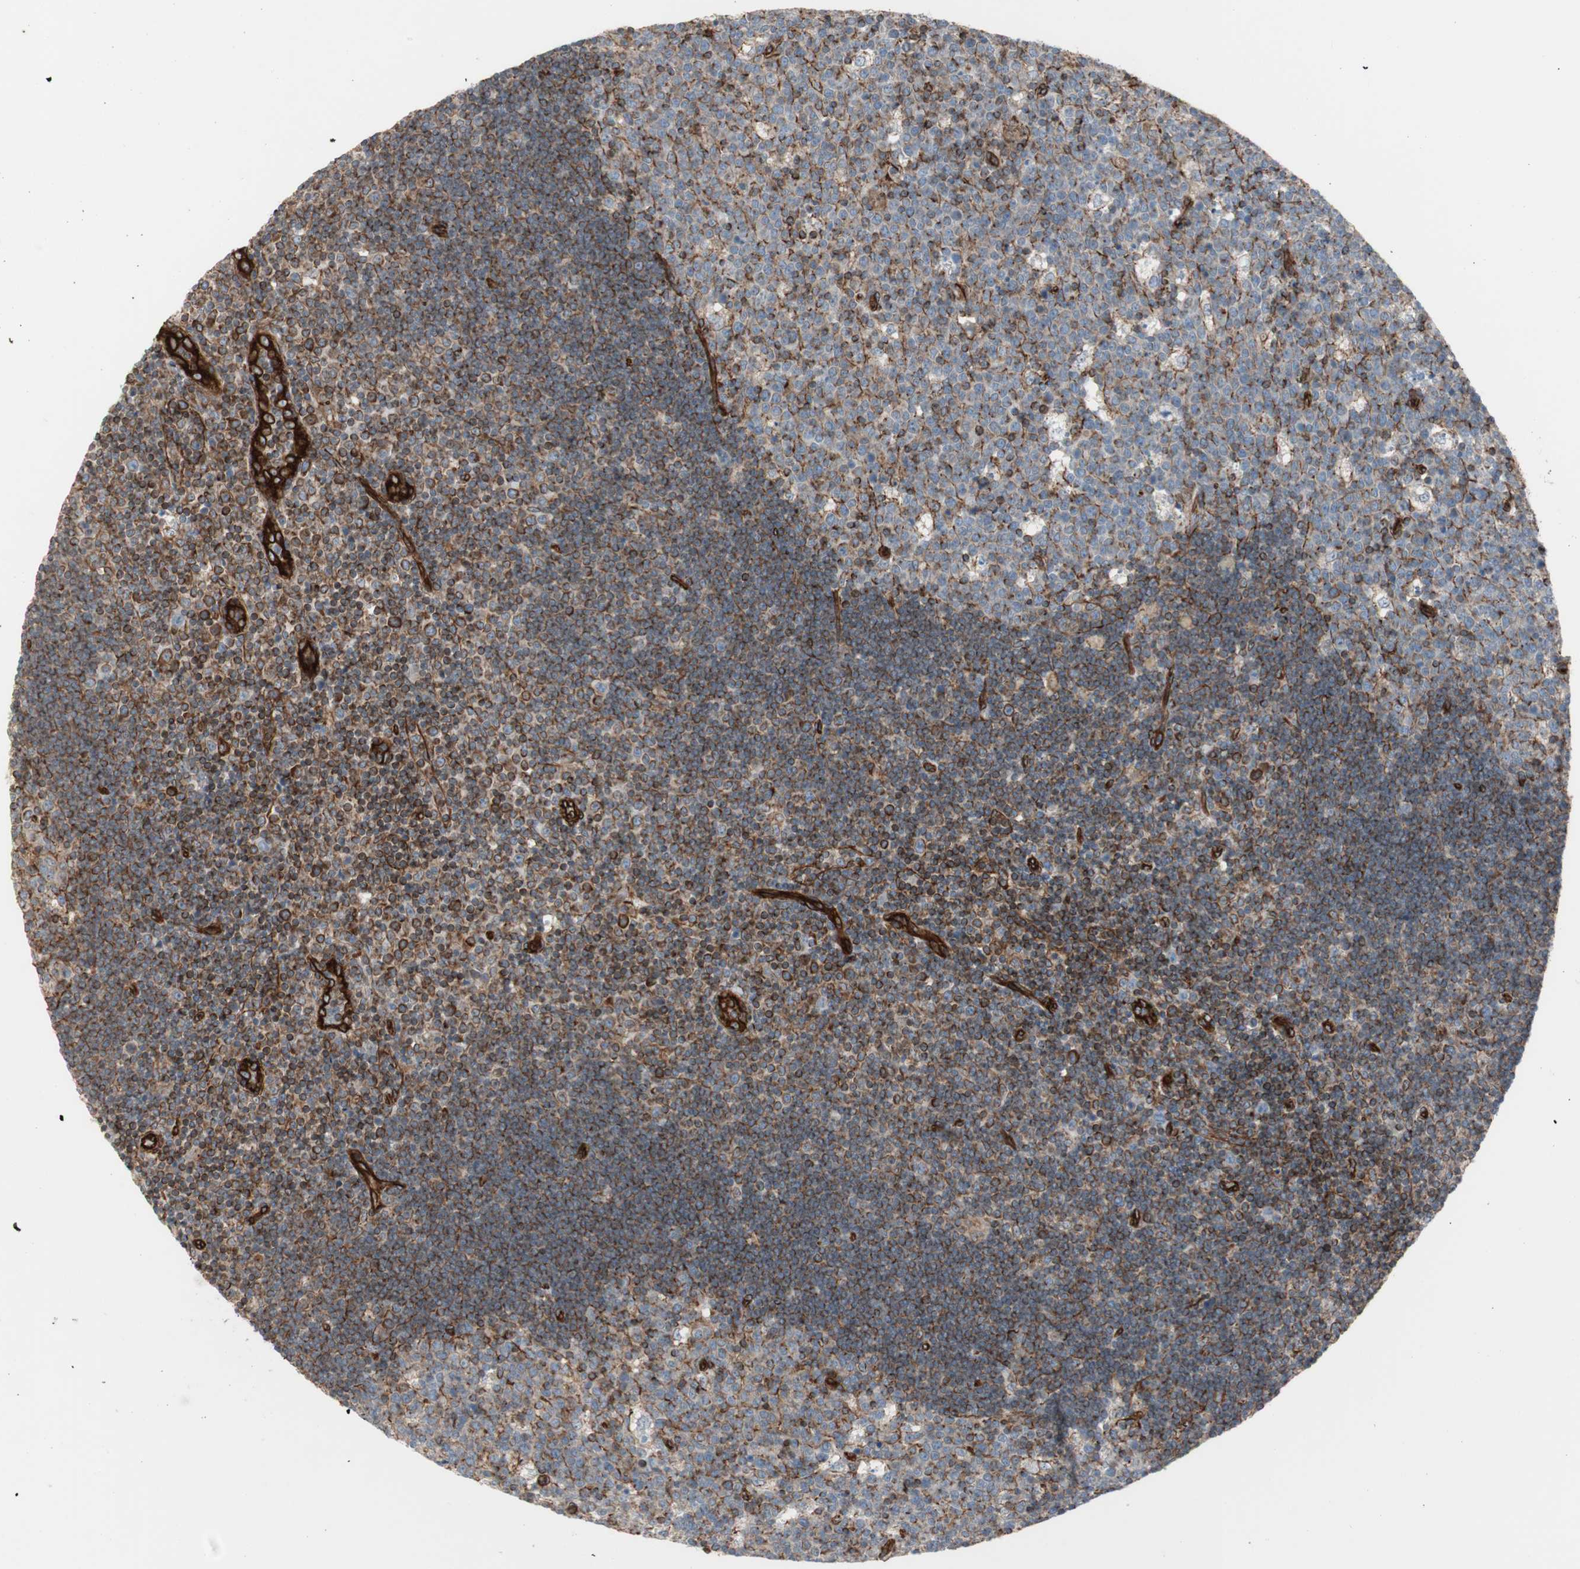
{"staining": {"intensity": "moderate", "quantity": ">75%", "location": "cytoplasmic/membranous"}, "tissue": "lymph node", "cell_type": "Germinal center cells", "image_type": "normal", "snomed": [{"axis": "morphology", "description": "Normal tissue, NOS"}, {"axis": "topography", "description": "Lymph node"}, {"axis": "topography", "description": "Salivary gland"}], "caption": "Germinal center cells show medium levels of moderate cytoplasmic/membranous staining in about >75% of cells in normal human lymph node.", "gene": "TCTA", "patient": {"sex": "male", "age": 8}}